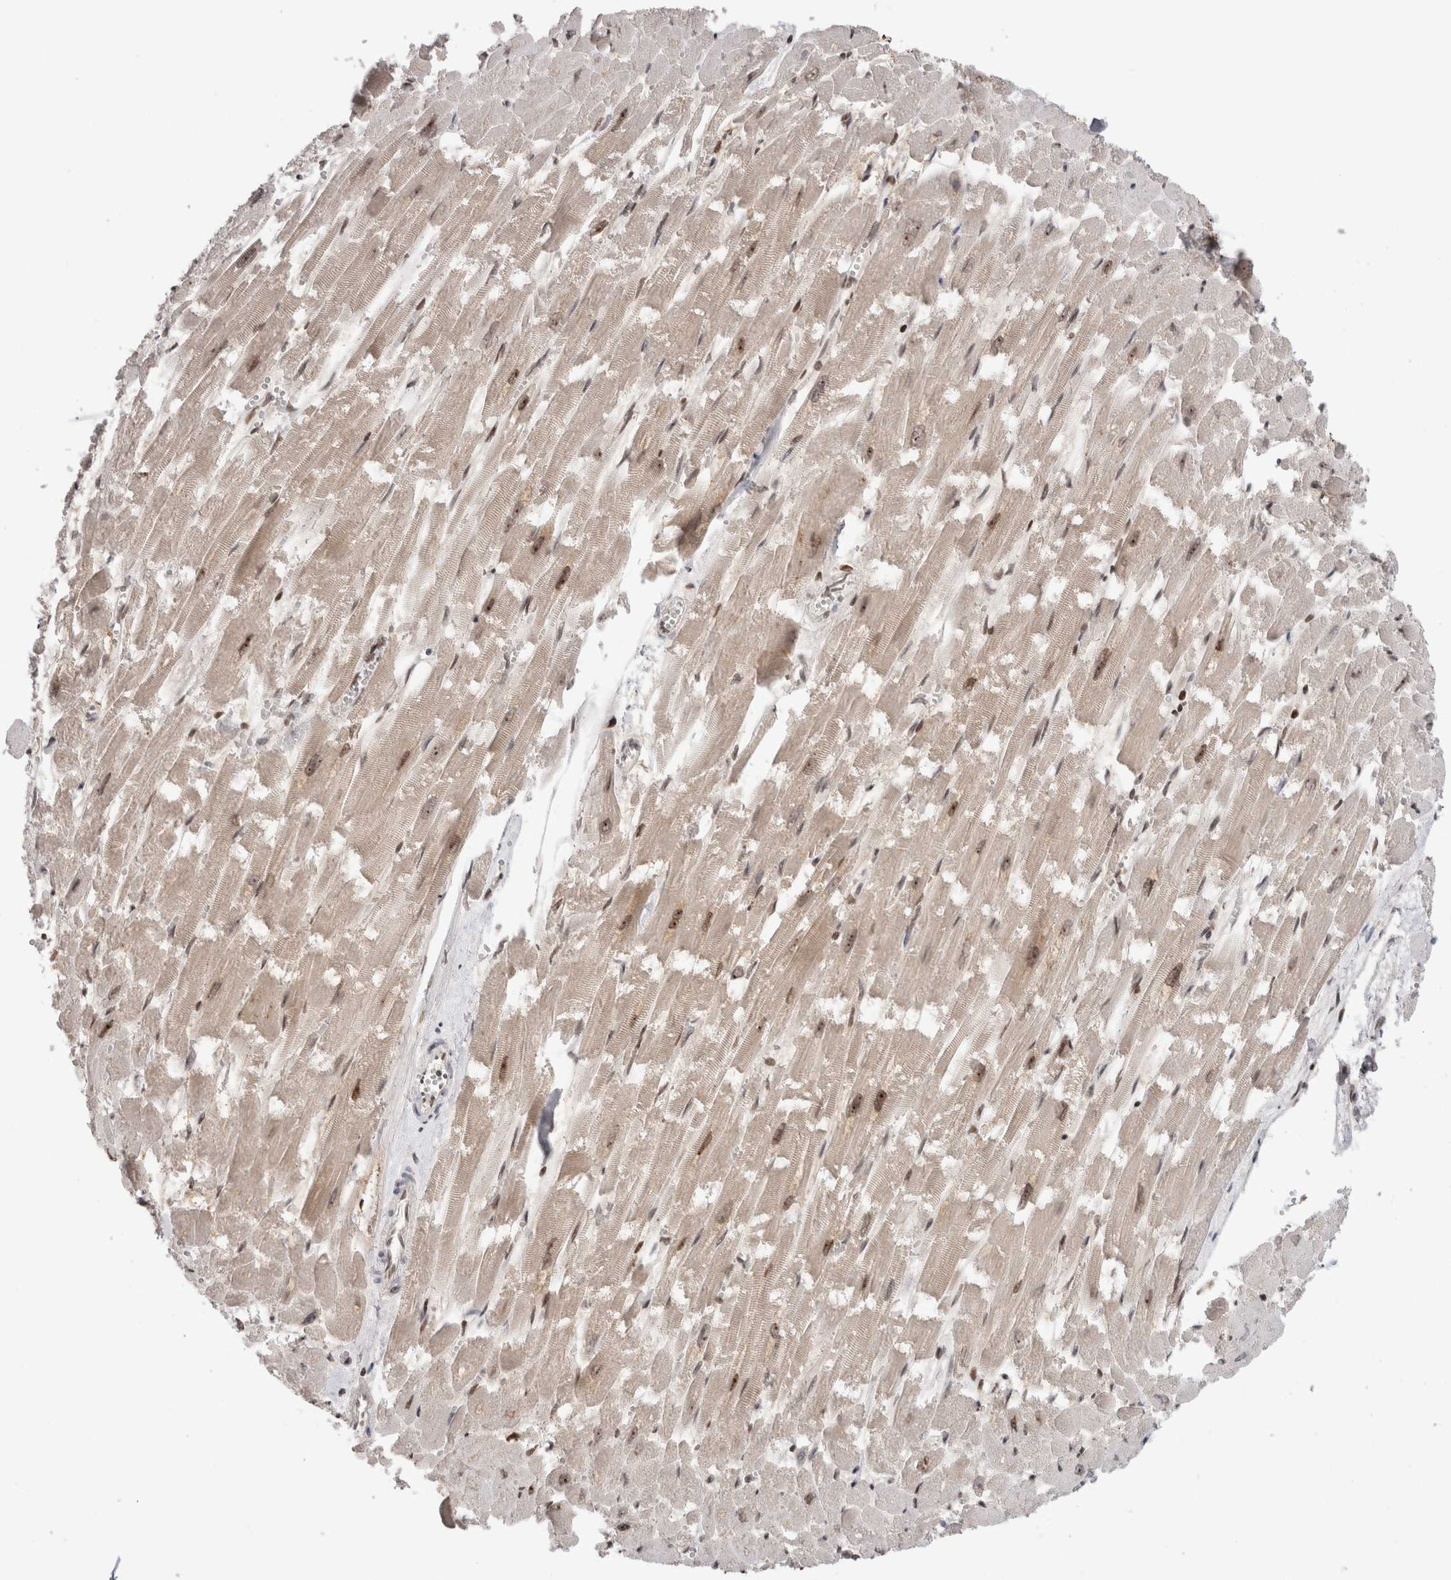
{"staining": {"intensity": "moderate", "quantity": ">75%", "location": "cytoplasmic/membranous,nuclear"}, "tissue": "heart muscle", "cell_type": "Cardiomyocytes", "image_type": "normal", "snomed": [{"axis": "morphology", "description": "Normal tissue, NOS"}, {"axis": "topography", "description": "Heart"}], "caption": "Immunohistochemical staining of normal human heart muscle displays moderate cytoplasmic/membranous,nuclear protein positivity in approximately >75% of cardiomyocytes.", "gene": "ZNF521", "patient": {"sex": "male", "age": 54}}